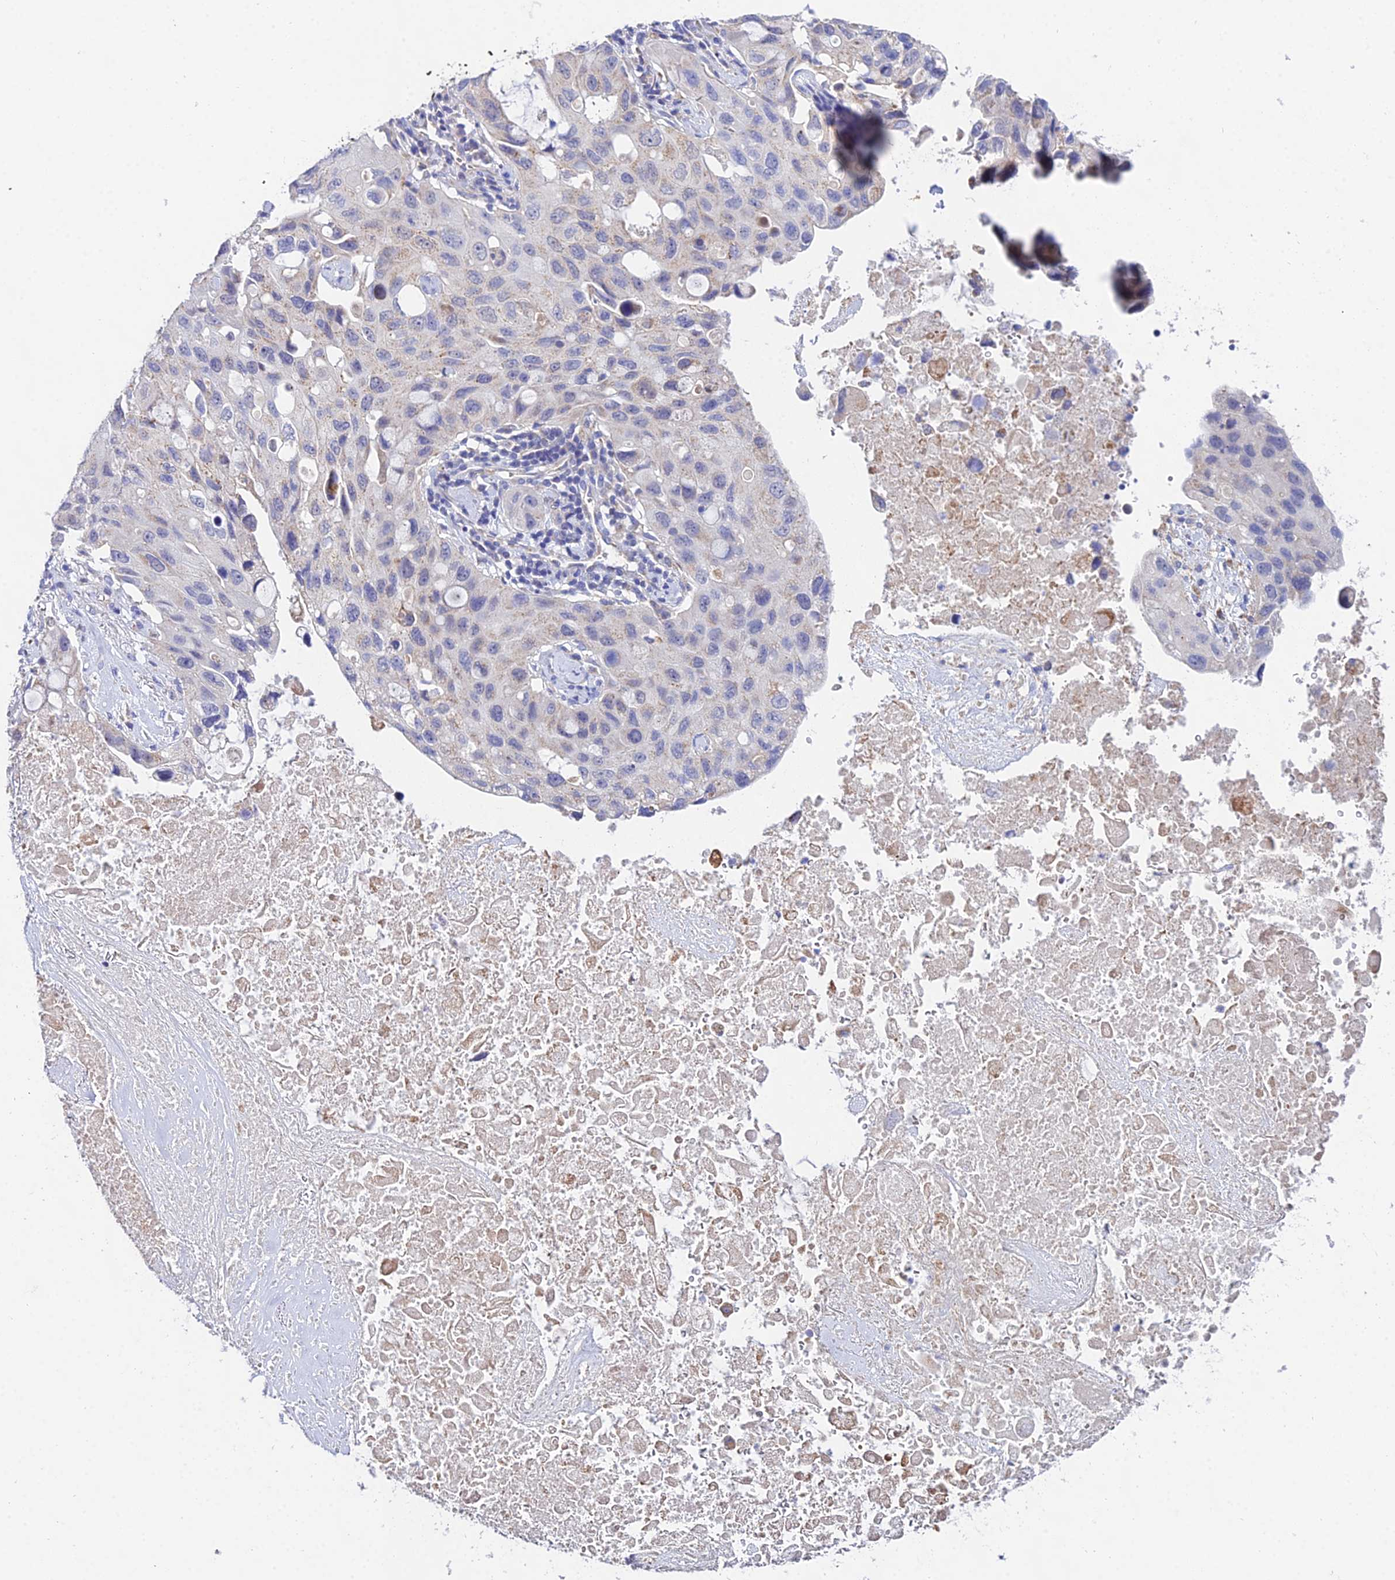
{"staining": {"intensity": "negative", "quantity": "none", "location": "none"}, "tissue": "lung cancer", "cell_type": "Tumor cells", "image_type": "cancer", "snomed": [{"axis": "morphology", "description": "Squamous cell carcinoma, NOS"}, {"axis": "topography", "description": "Lung"}], "caption": "The image demonstrates no significant expression in tumor cells of lung cancer (squamous cell carcinoma).", "gene": "PPP2R2C", "patient": {"sex": "female", "age": 73}}